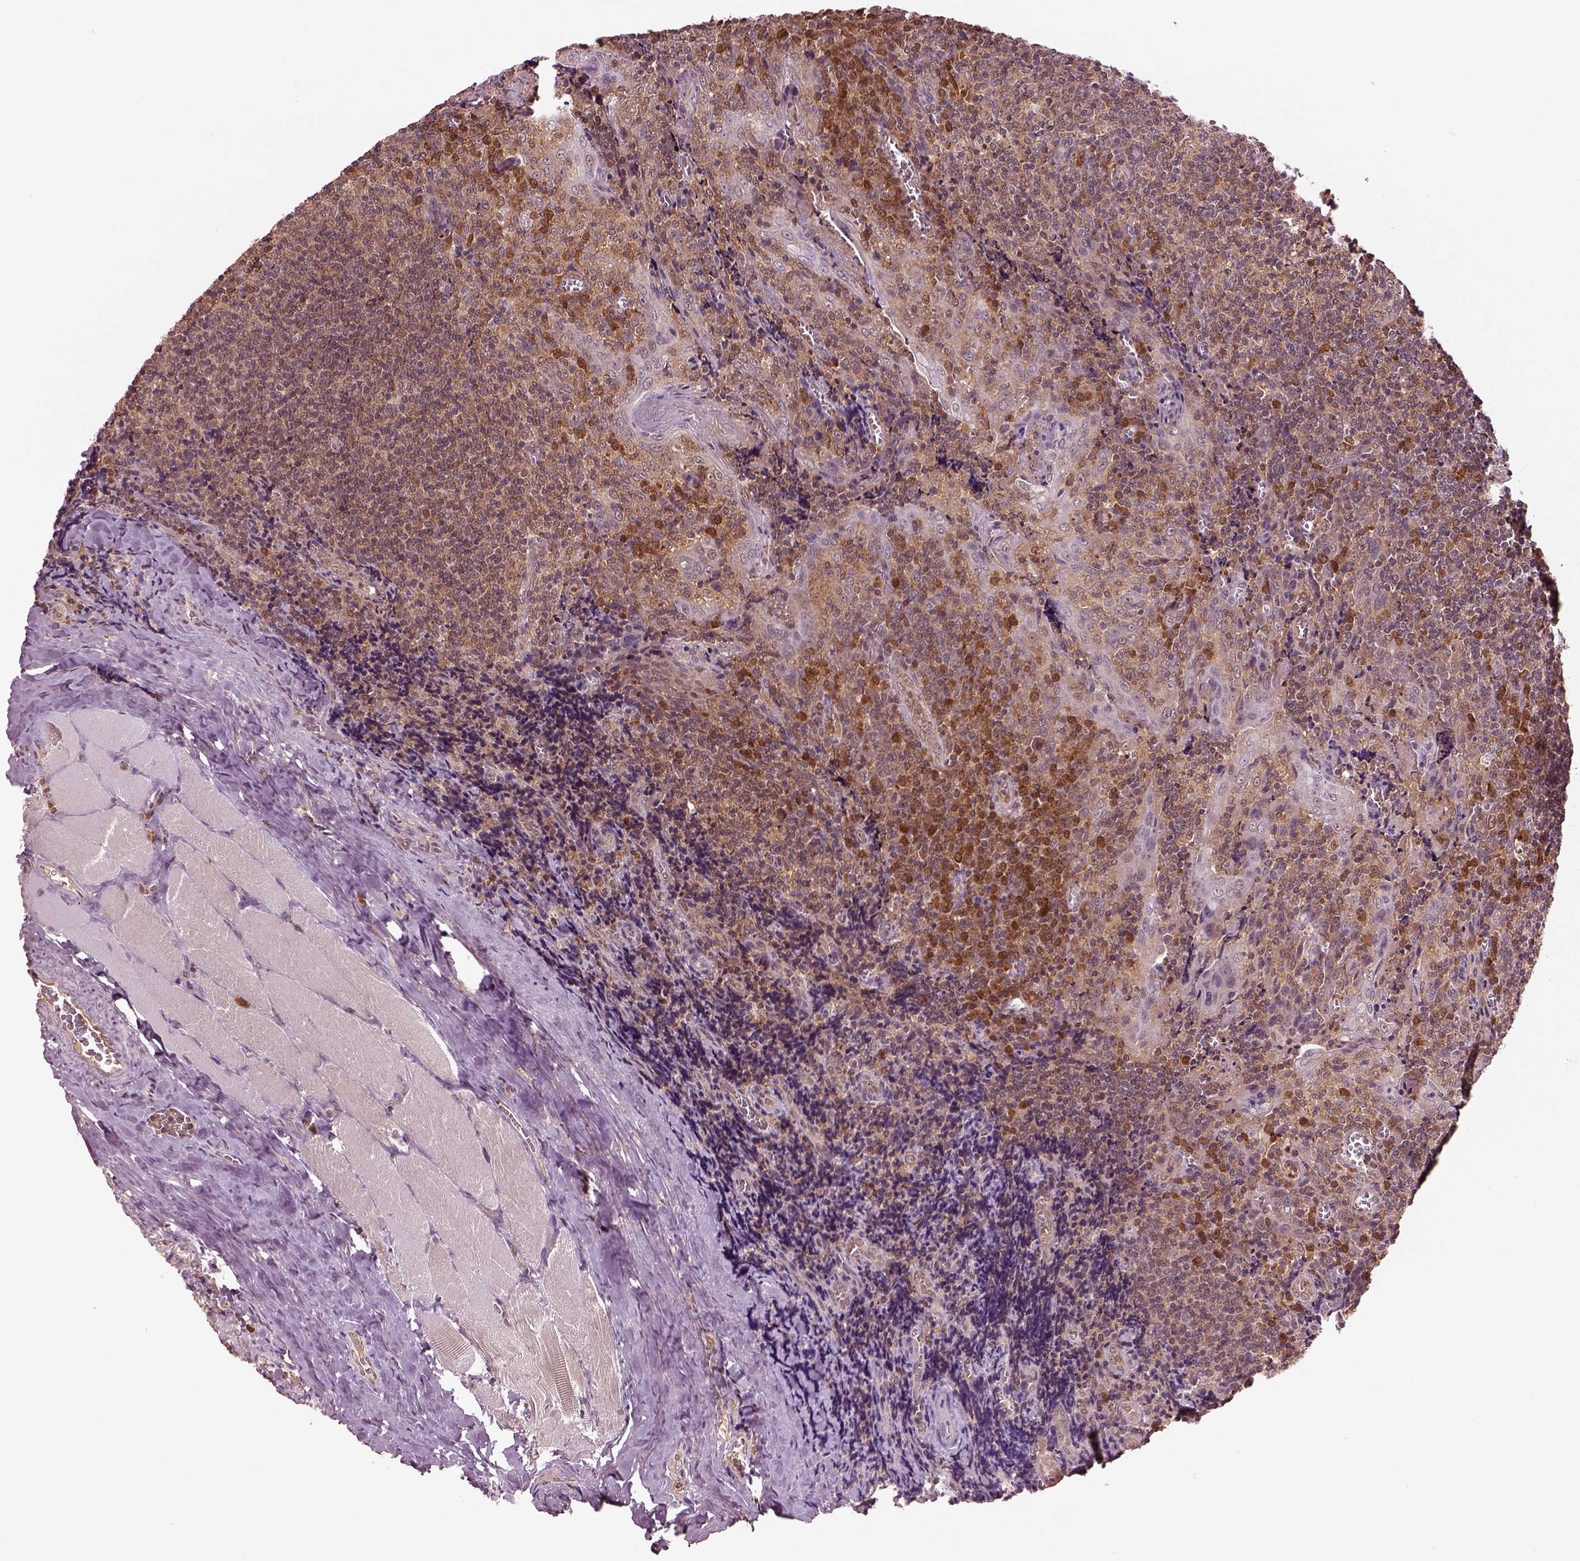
{"staining": {"intensity": "strong", "quantity": "<25%", "location": "cytoplasmic/membranous"}, "tissue": "tonsil", "cell_type": "Germinal center cells", "image_type": "normal", "snomed": [{"axis": "morphology", "description": "Normal tissue, NOS"}, {"axis": "morphology", "description": "Inflammation, NOS"}, {"axis": "topography", "description": "Tonsil"}], "caption": "Tonsil stained with immunohistochemistry (IHC) displays strong cytoplasmic/membranous staining in about <25% of germinal center cells. The protein of interest is stained brown, and the nuclei are stained in blue (DAB IHC with brightfield microscopy, high magnification).", "gene": "MDP1", "patient": {"sex": "female", "age": 31}}